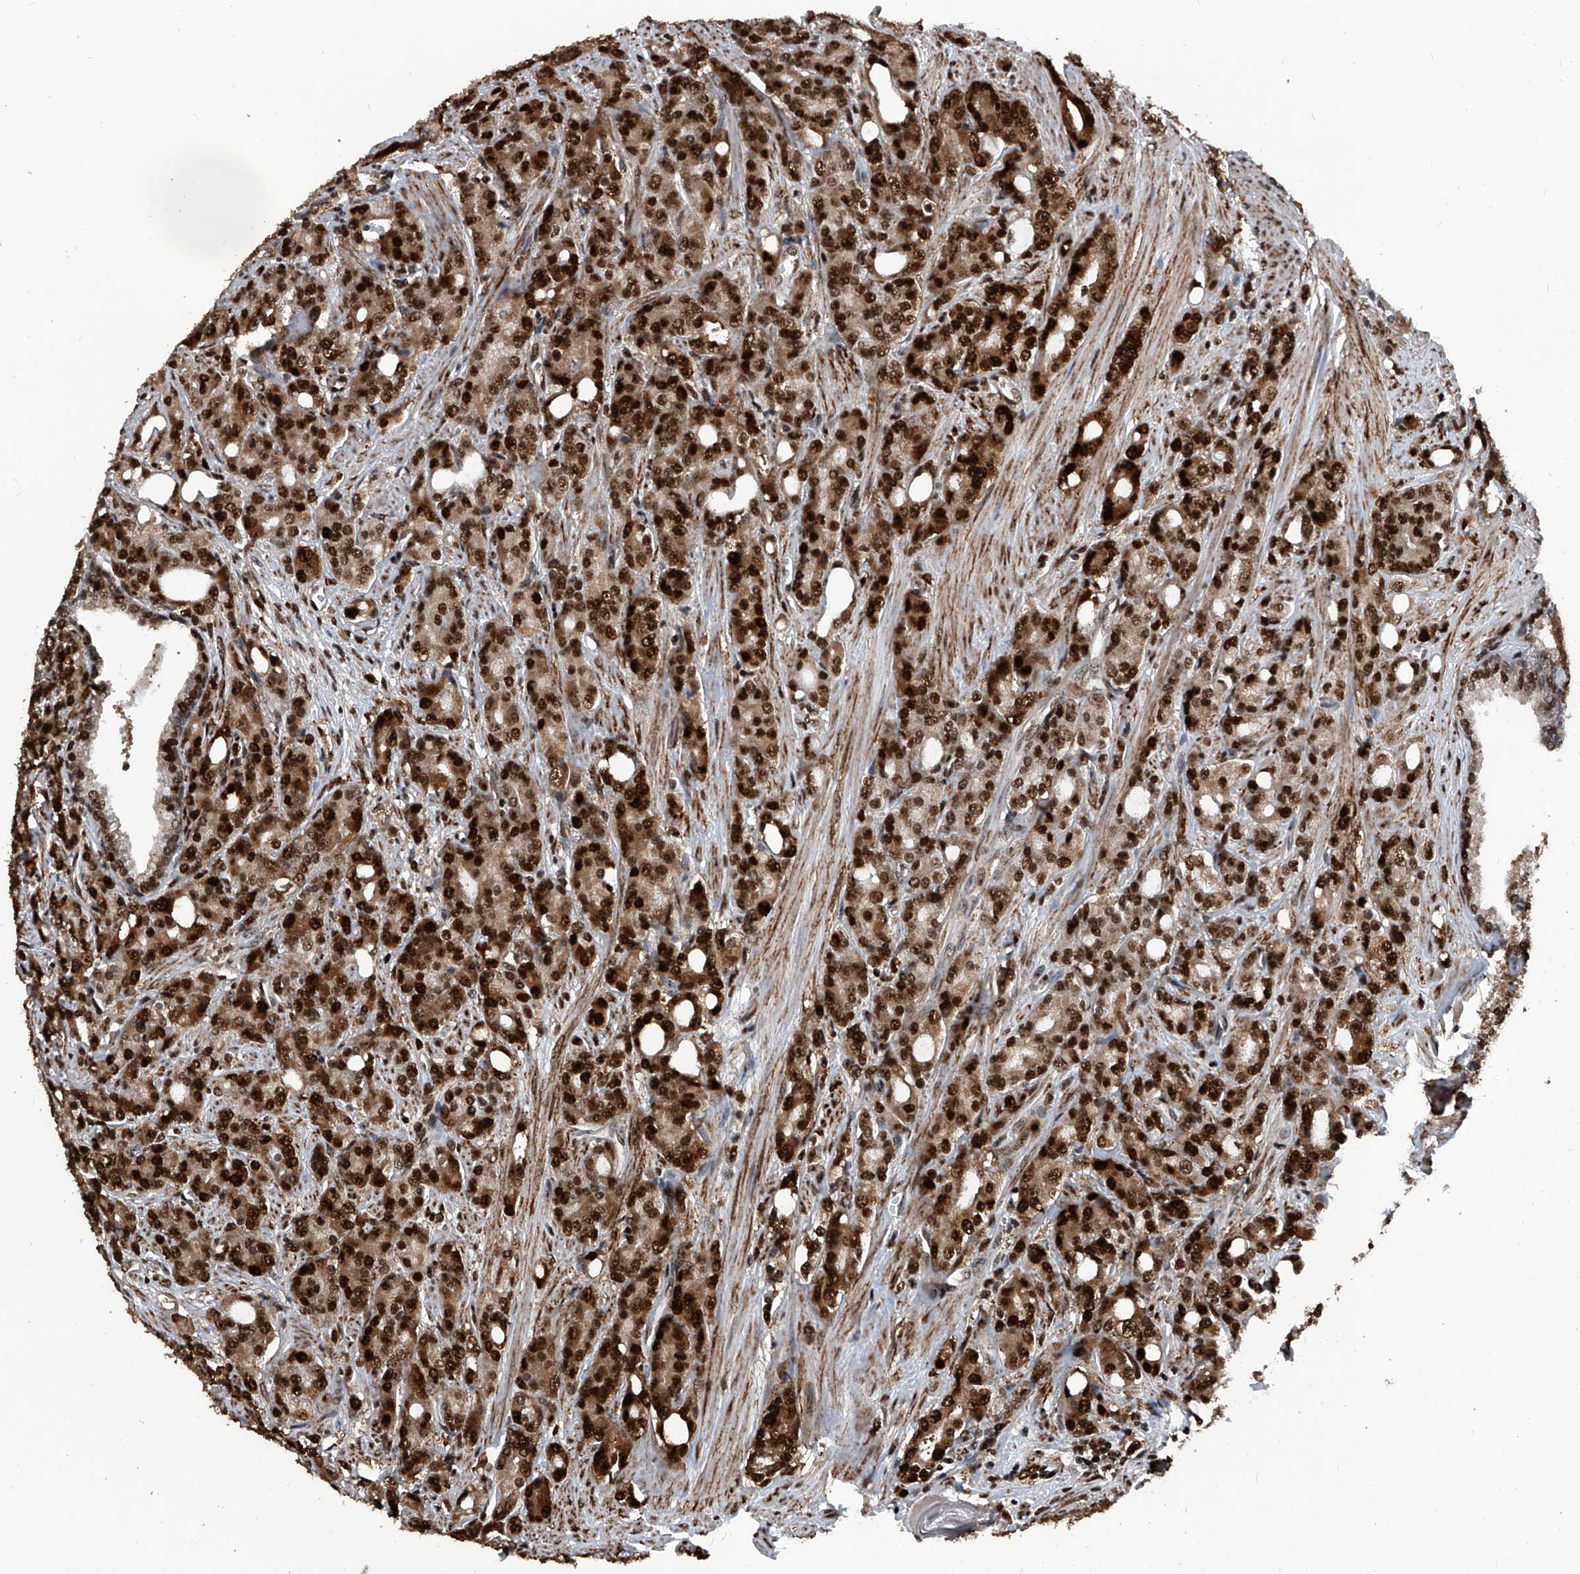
{"staining": {"intensity": "strong", "quantity": ">75%", "location": "cytoplasmic/membranous,nuclear"}, "tissue": "prostate cancer", "cell_type": "Tumor cells", "image_type": "cancer", "snomed": [{"axis": "morphology", "description": "Adenocarcinoma, High grade"}, {"axis": "topography", "description": "Prostate"}], "caption": "A brown stain highlights strong cytoplasmic/membranous and nuclear expression of a protein in prostate cancer tumor cells.", "gene": "FKBP5", "patient": {"sex": "male", "age": 62}}